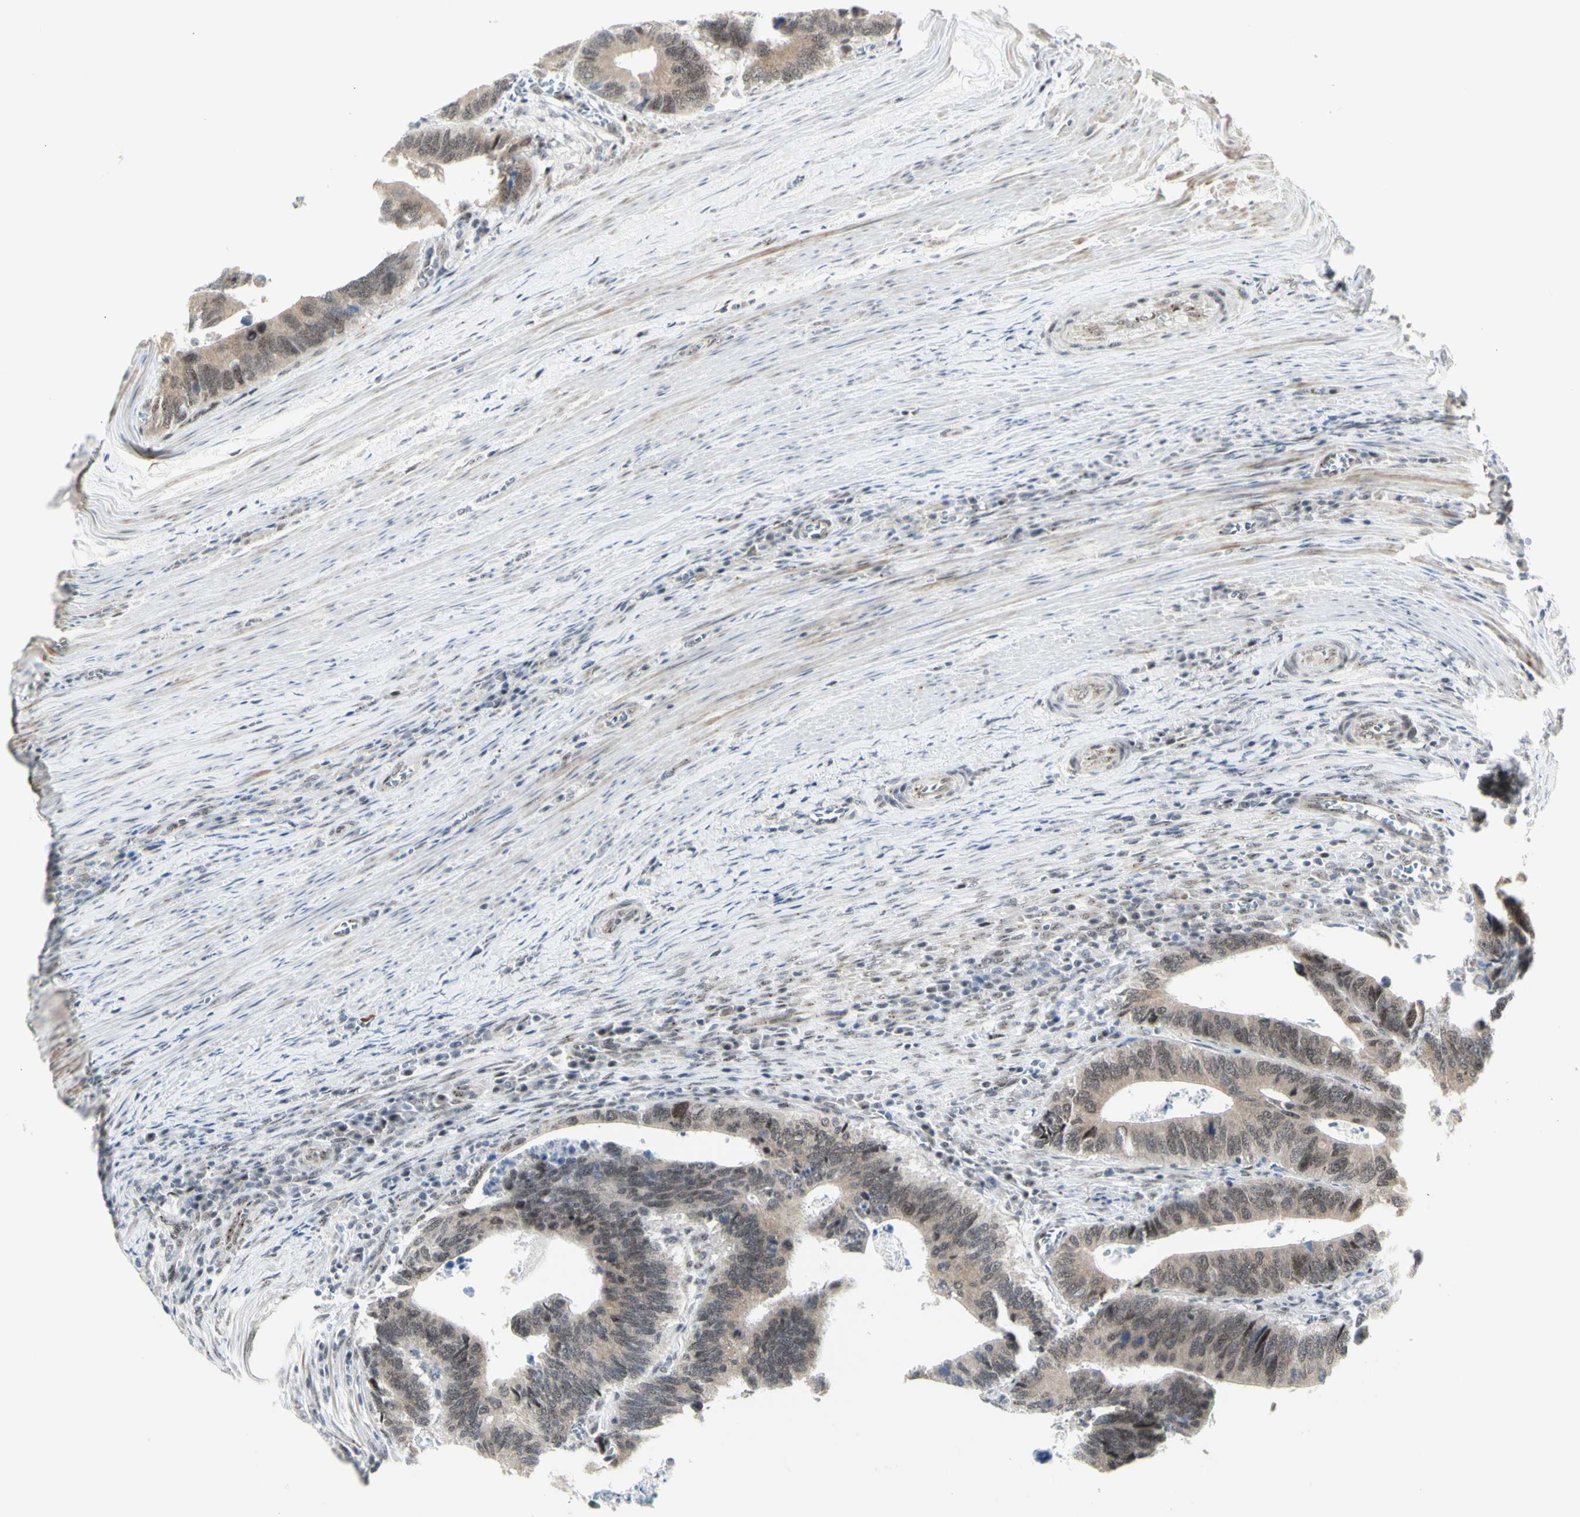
{"staining": {"intensity": "weak", "quantity": ">75%", "location": "cytoplasmic/membranous,nuclear"}, "tissue": "colorectal cancer", "cell_type": "Tumor cells", "image_type": "cancer", "snomed": [{"axis": "morphology", "description": "Adenocarcinoma, NOS"}, {"axis": "topography", "description": "Colon"}], "caption": "Colorectal cancer (adenocarcinoma) stained for a protein (brown) shows weak cytoplasmic/membranous and nuclear positive staining in about >75% of tumor cells.", "gene": "DHRS7B", "patient": {"sex": "male", "age": 72}}